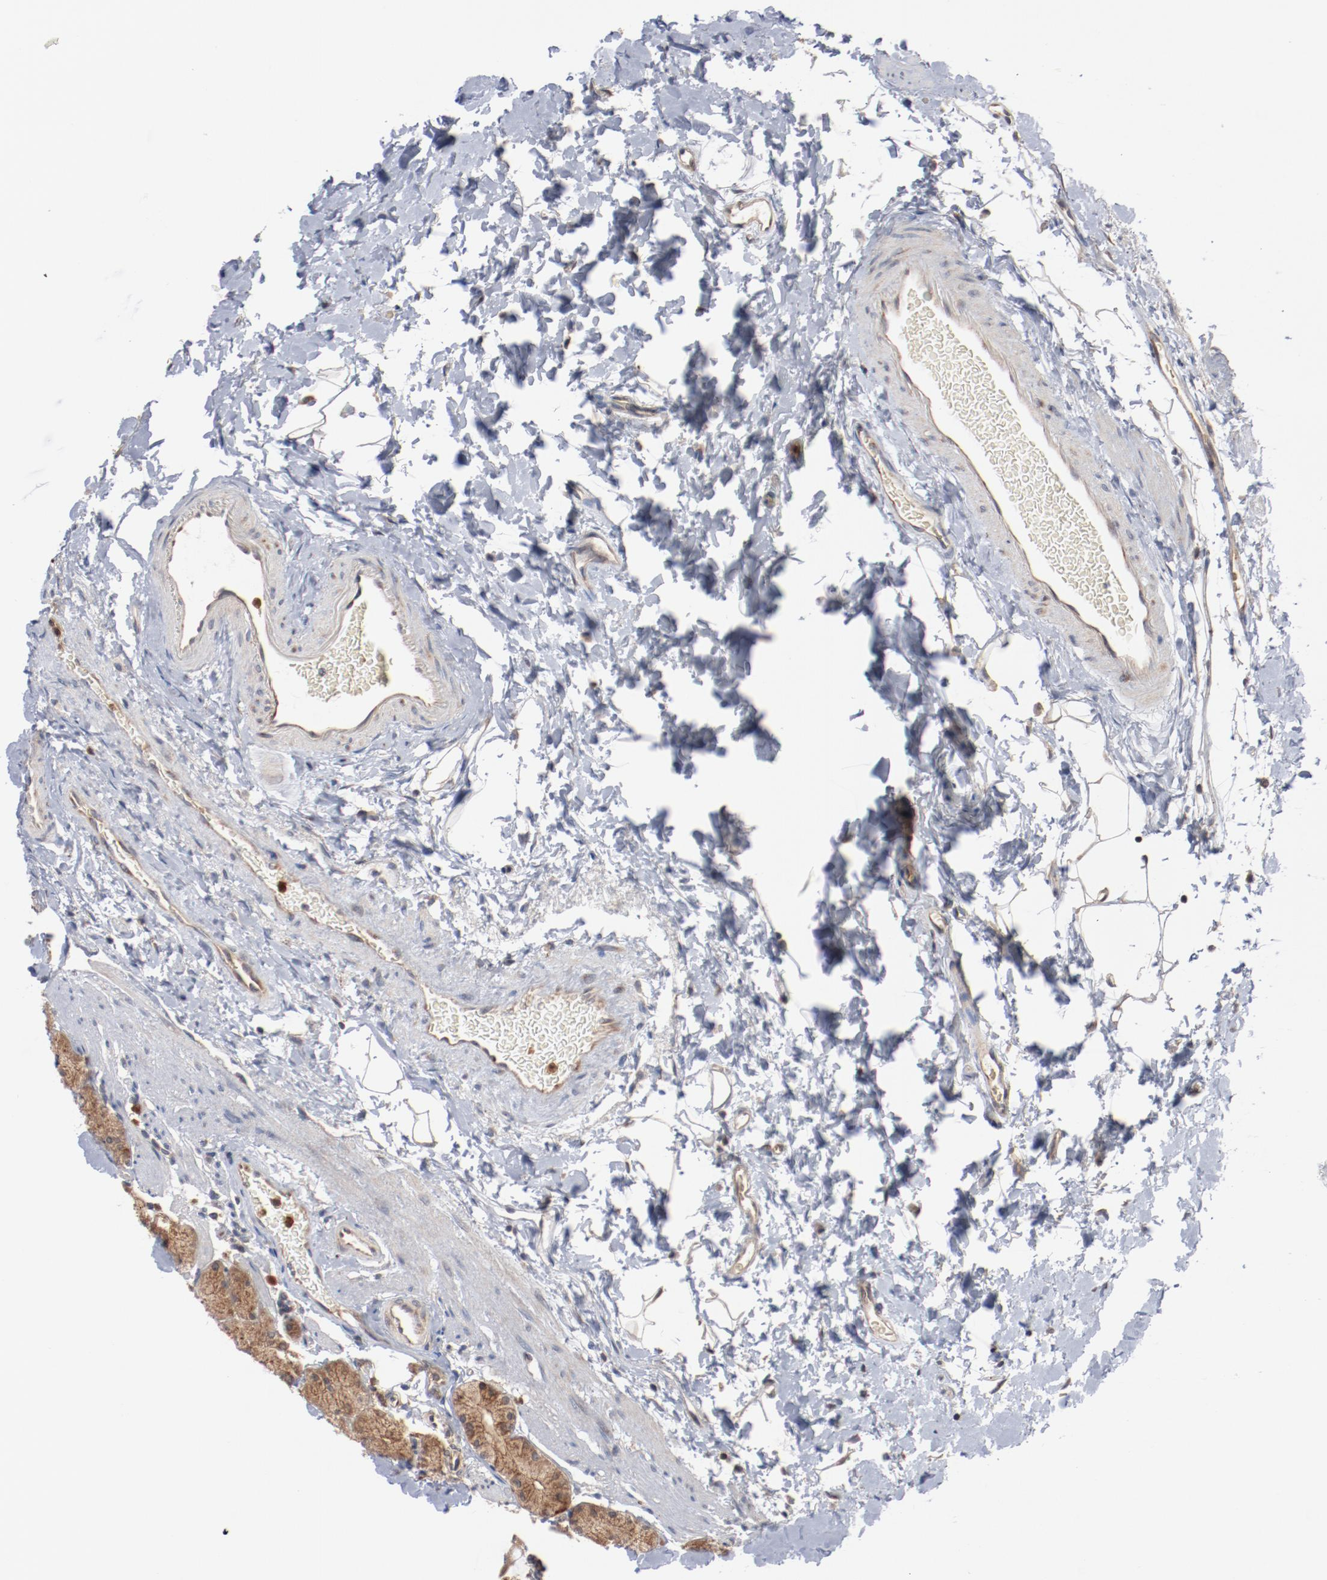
{"staining": {"intensity": "moderate", "quantity": ">75%", "location": "cytoplasmic/membranous"}, "tissue": "stomach", "cell_type": "Glandular cells", "image_type": "normal", "snomed": [{"axis": "morphology", "description": "Normal tissue, NOS"}, {"axis": "topography", "description": "Stomach, upper"}, {"axis": "topography", "description": "Stomach"}], "caption": "Moderate cytoplasmic/membranous protein expression is seen in about >75% of glandular cells in stomach. (DAB IHC with brightfield microscopy, high magnification).", "gene": "RNASE11", "patient": {"sex": "male", "age": 76}}